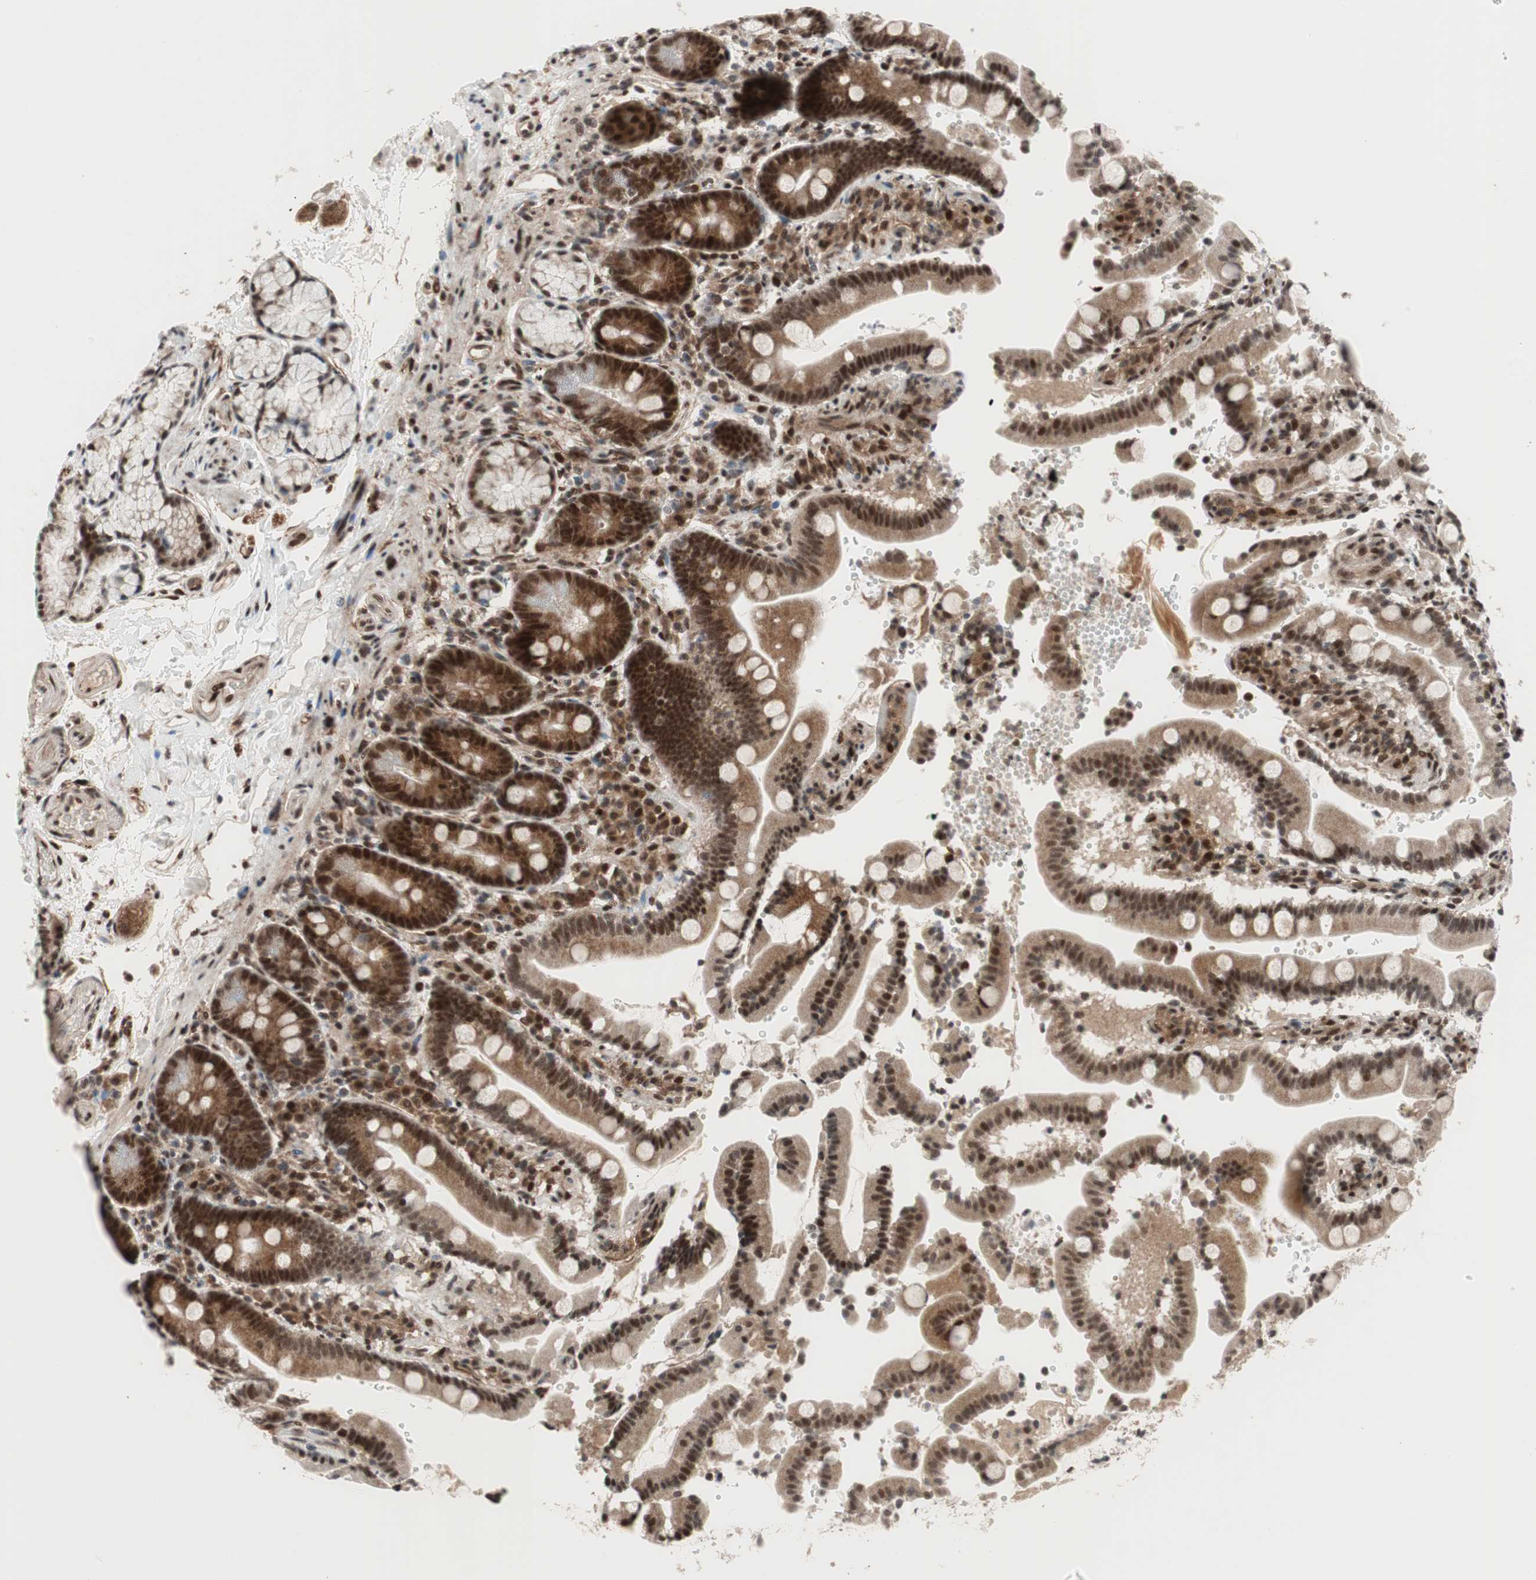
{"staining": {"intensity": "strong", "quantity": ">75%", "location": "cytoplasmic/membranous,nuclear"}, "tissue": "duodenum", "cell_type": "Glandular cells", "image_type": "normal", "snomed": [{"axis": "morphology", "description": "Normal tissue, NOS"}, {"axis": "topography", "description": "Small intestine, NOS"}], "caption": "The photomicrograph reveals immunohistochemical staining of normal duodenum. There is strong cytoplasmic/membranous,nuclear expression is identified in about >75% of glandular cells.", "gene": "TCF12", "patient": {"sex": "female", "age": 71}}